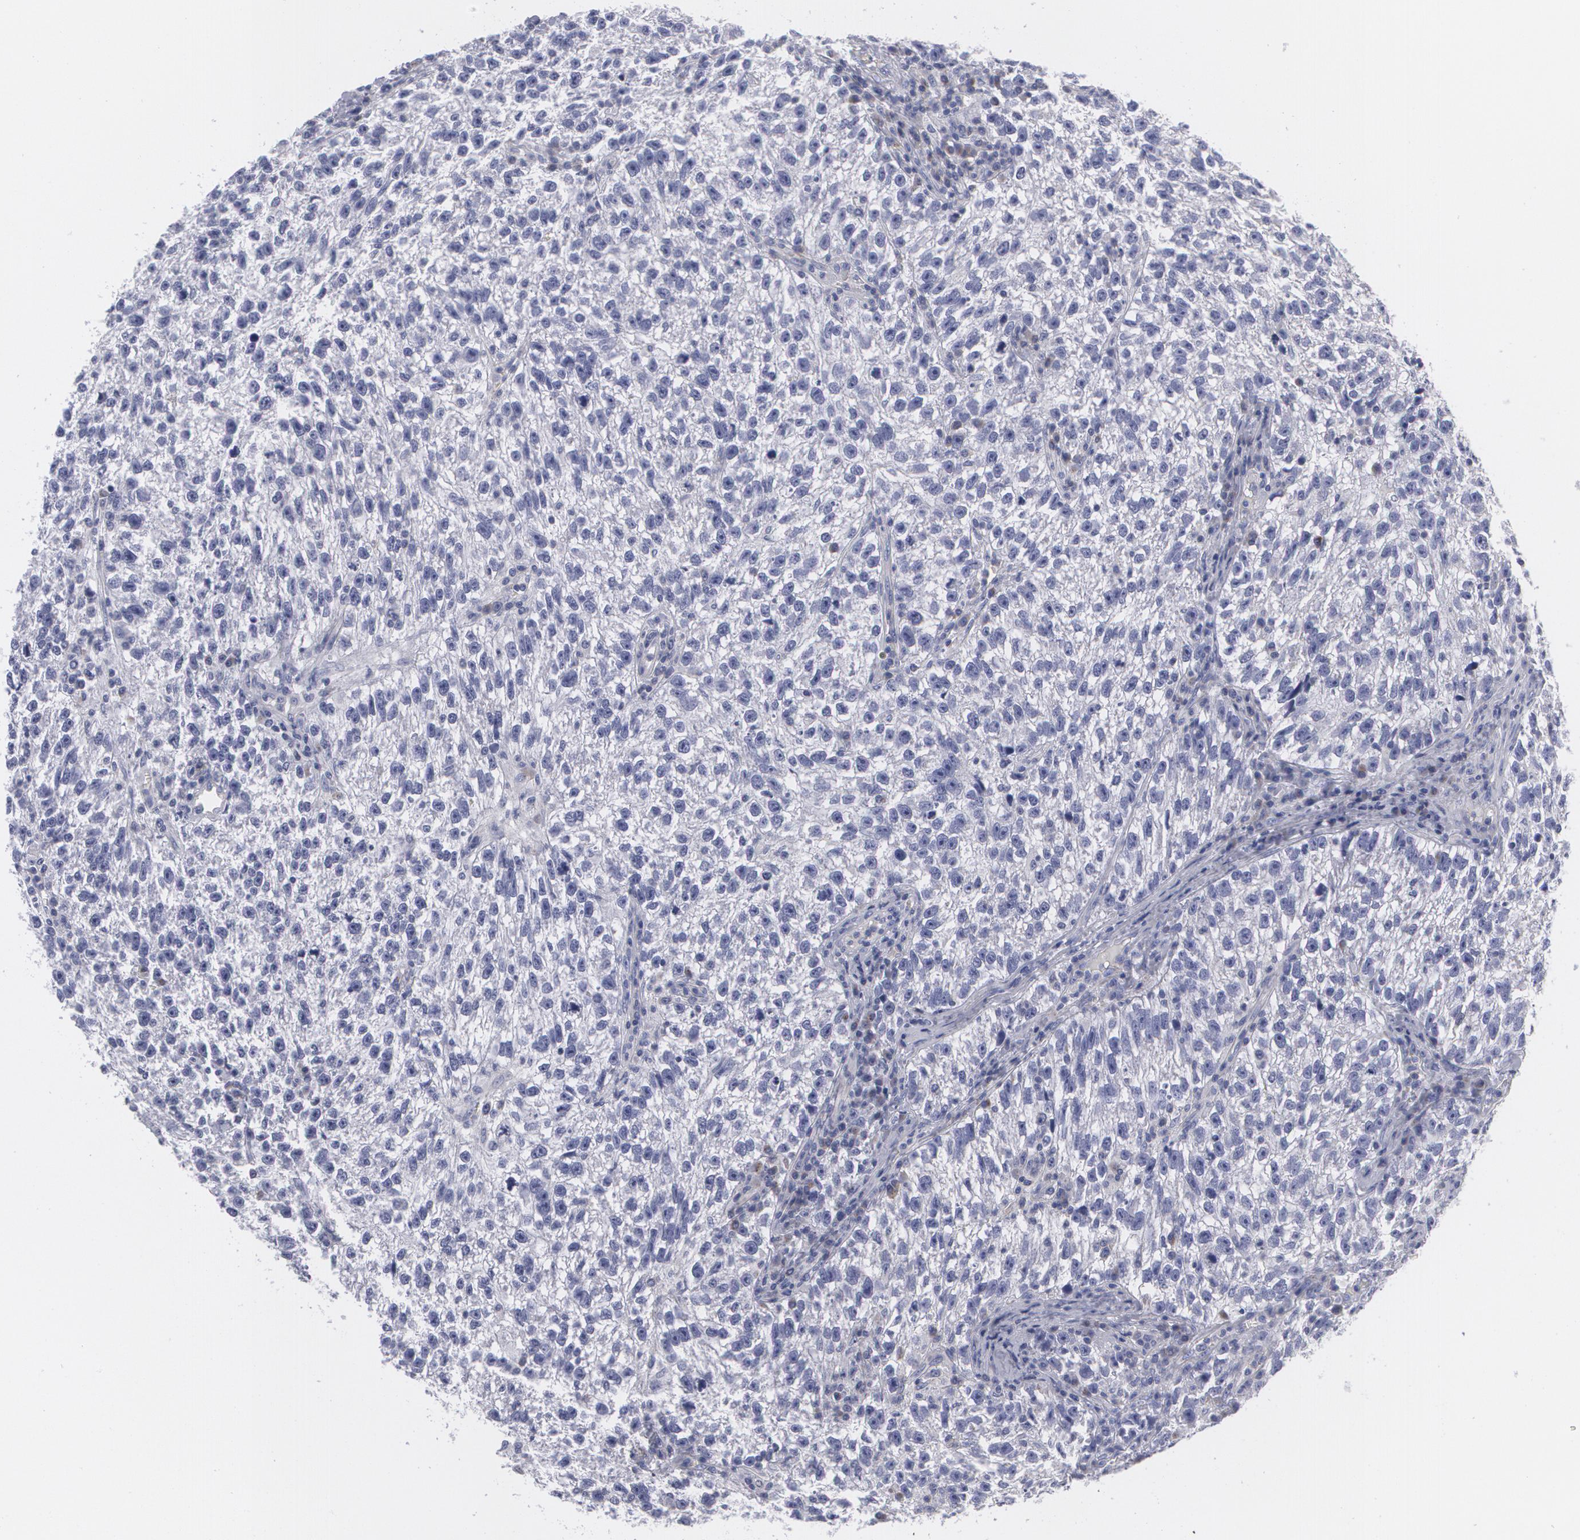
{"staining": {"intensity": "negative", "quantity": "none", "location": "none"}, "tissue": "testis cancer", "cell_type": "Tumor cells", "image_type": "cancer", "snomed": [{"axis": "morphology", "description": "Seminoma, NOS"}, {"axis": "topography", "description": "Testis"}], "caption": "Immunohistochemical staining of testis cancer (seminoma) displays no significant staining in tumor cells.", "gene": "MBNL3", "patient": {"sex": "male", "age": 38}}